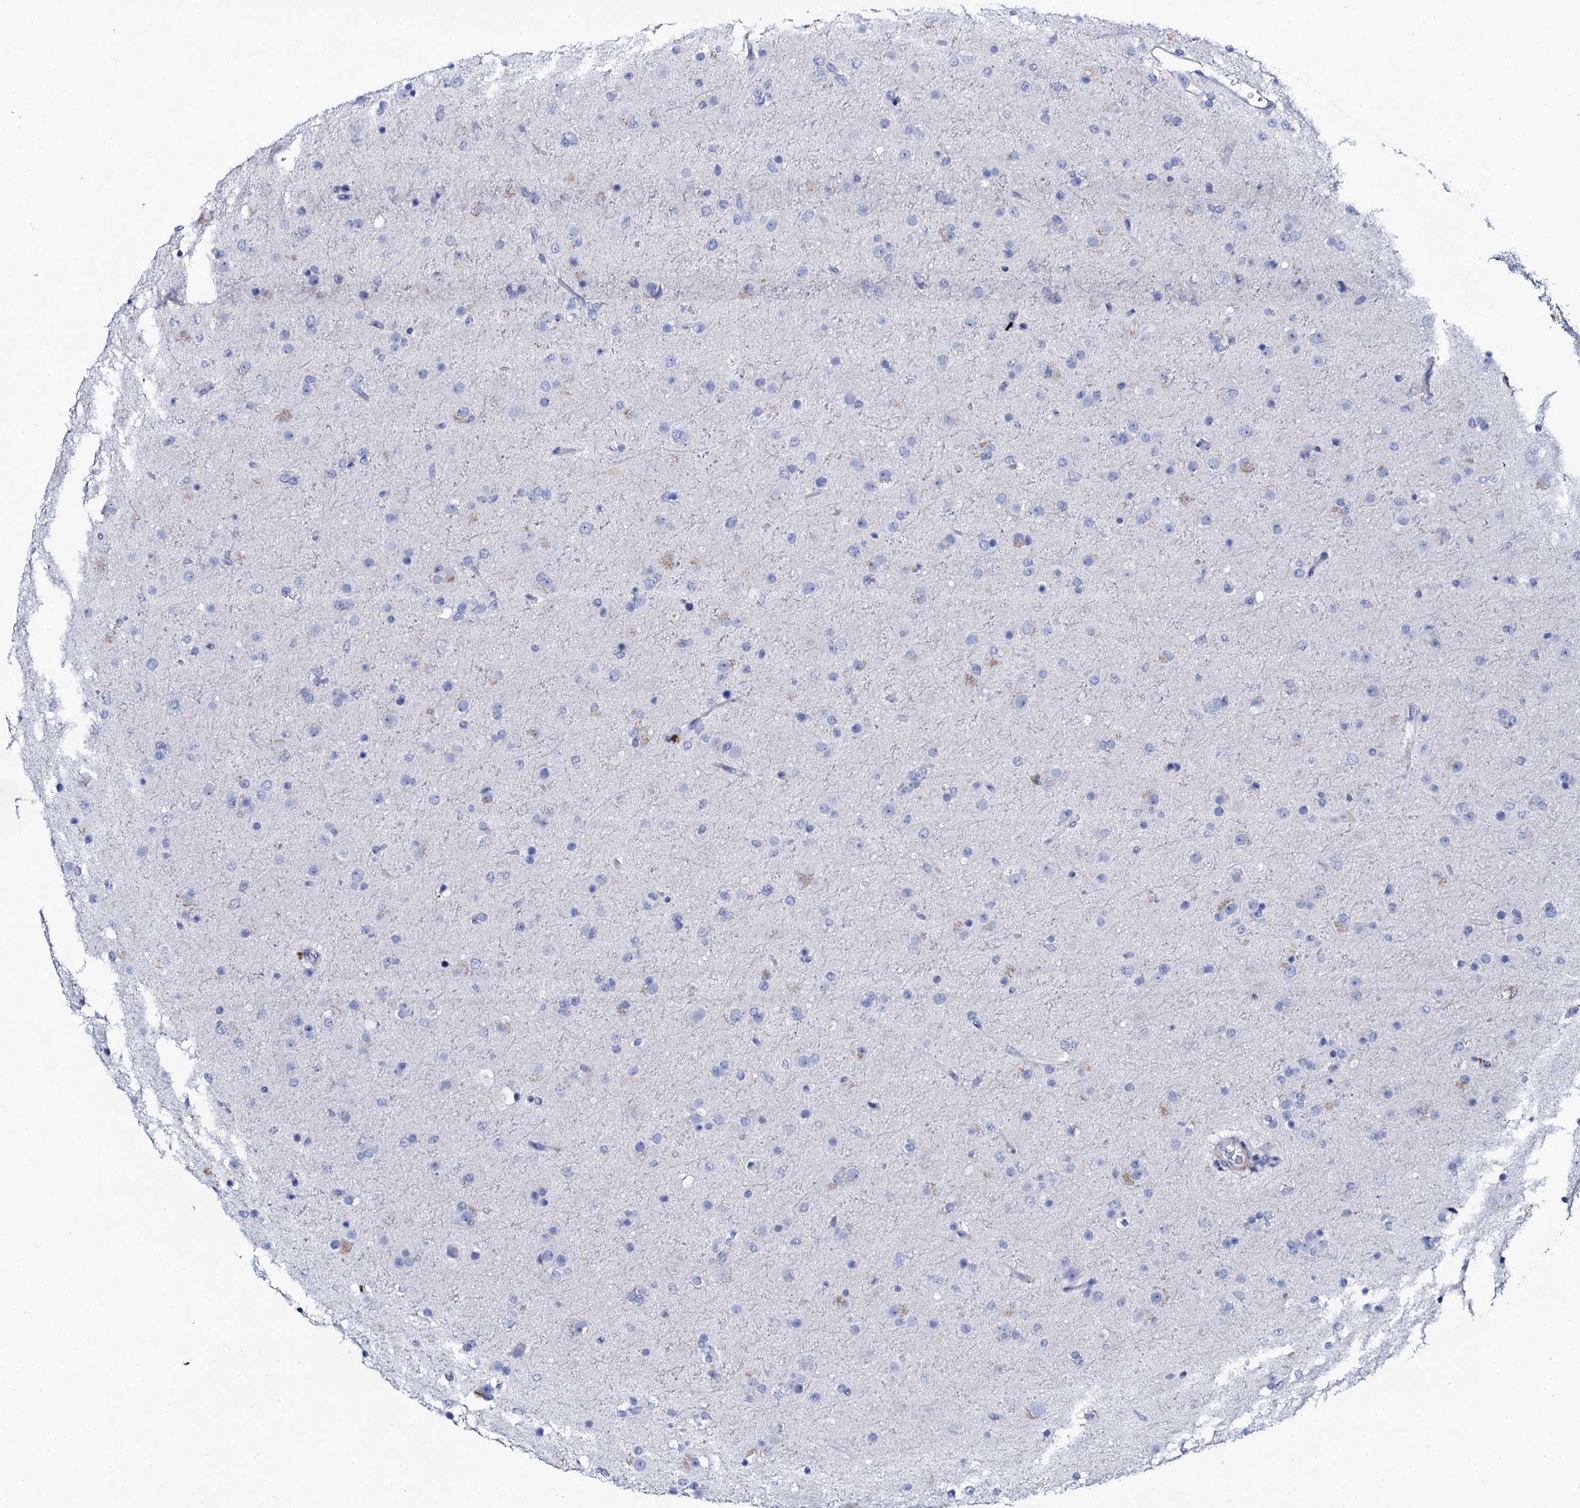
{"staining": {"intensity": "negative", "quantity": "none", "location": "none"}, "tissue": "glioma", "cell_type": "Tumor cells", "image_type": "cancer", "snomed": [{"axis": "morphology", "description": "Glioma, malignant, Low grade"}, {"axis": "topography", "description": "Brain"}], "caption": "Immunohistochemistry (IHC) of low-grade glioma (malignant) shows no staining in tumor cells. (DAB immunohistochemistry (IHC), high magnification).", "gene": "NUDT13", "patient": {"sex": "male", "age": 65}}